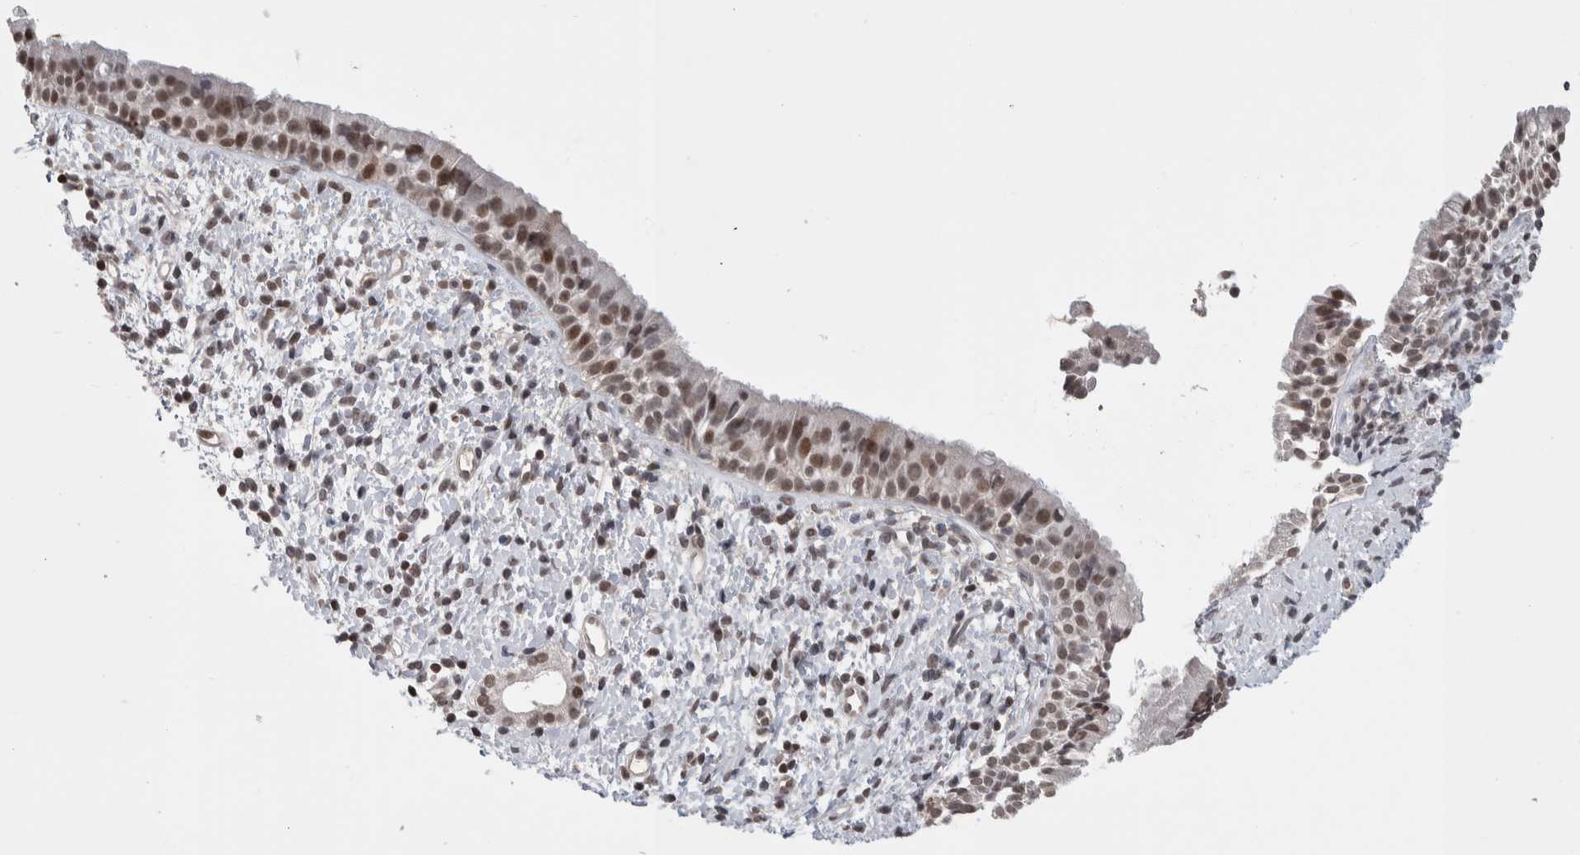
{"staining": {"intensity": "moderate", "quantity": "25%-75%", "location": "nuclear"}, "tissue": "nasopharynx", "cell_type": "Respiratory epithelial cells", "image_type": "normal", "snomed": [{"axis": "morphology", "description": "Normal tissue, NOS"}, {"axis": "topography", "description": "Nasopharynx"}], "caption": "The image shows staining of normal nasopharynx, revealing moderate nuclear protein expression (brown color) within respiratory epithelial cells. (Brightfield microscopy of DAB IHC at high magnification).", "gene": "ZSCAN21", "patient": {"sex": "male", "age": 22}}